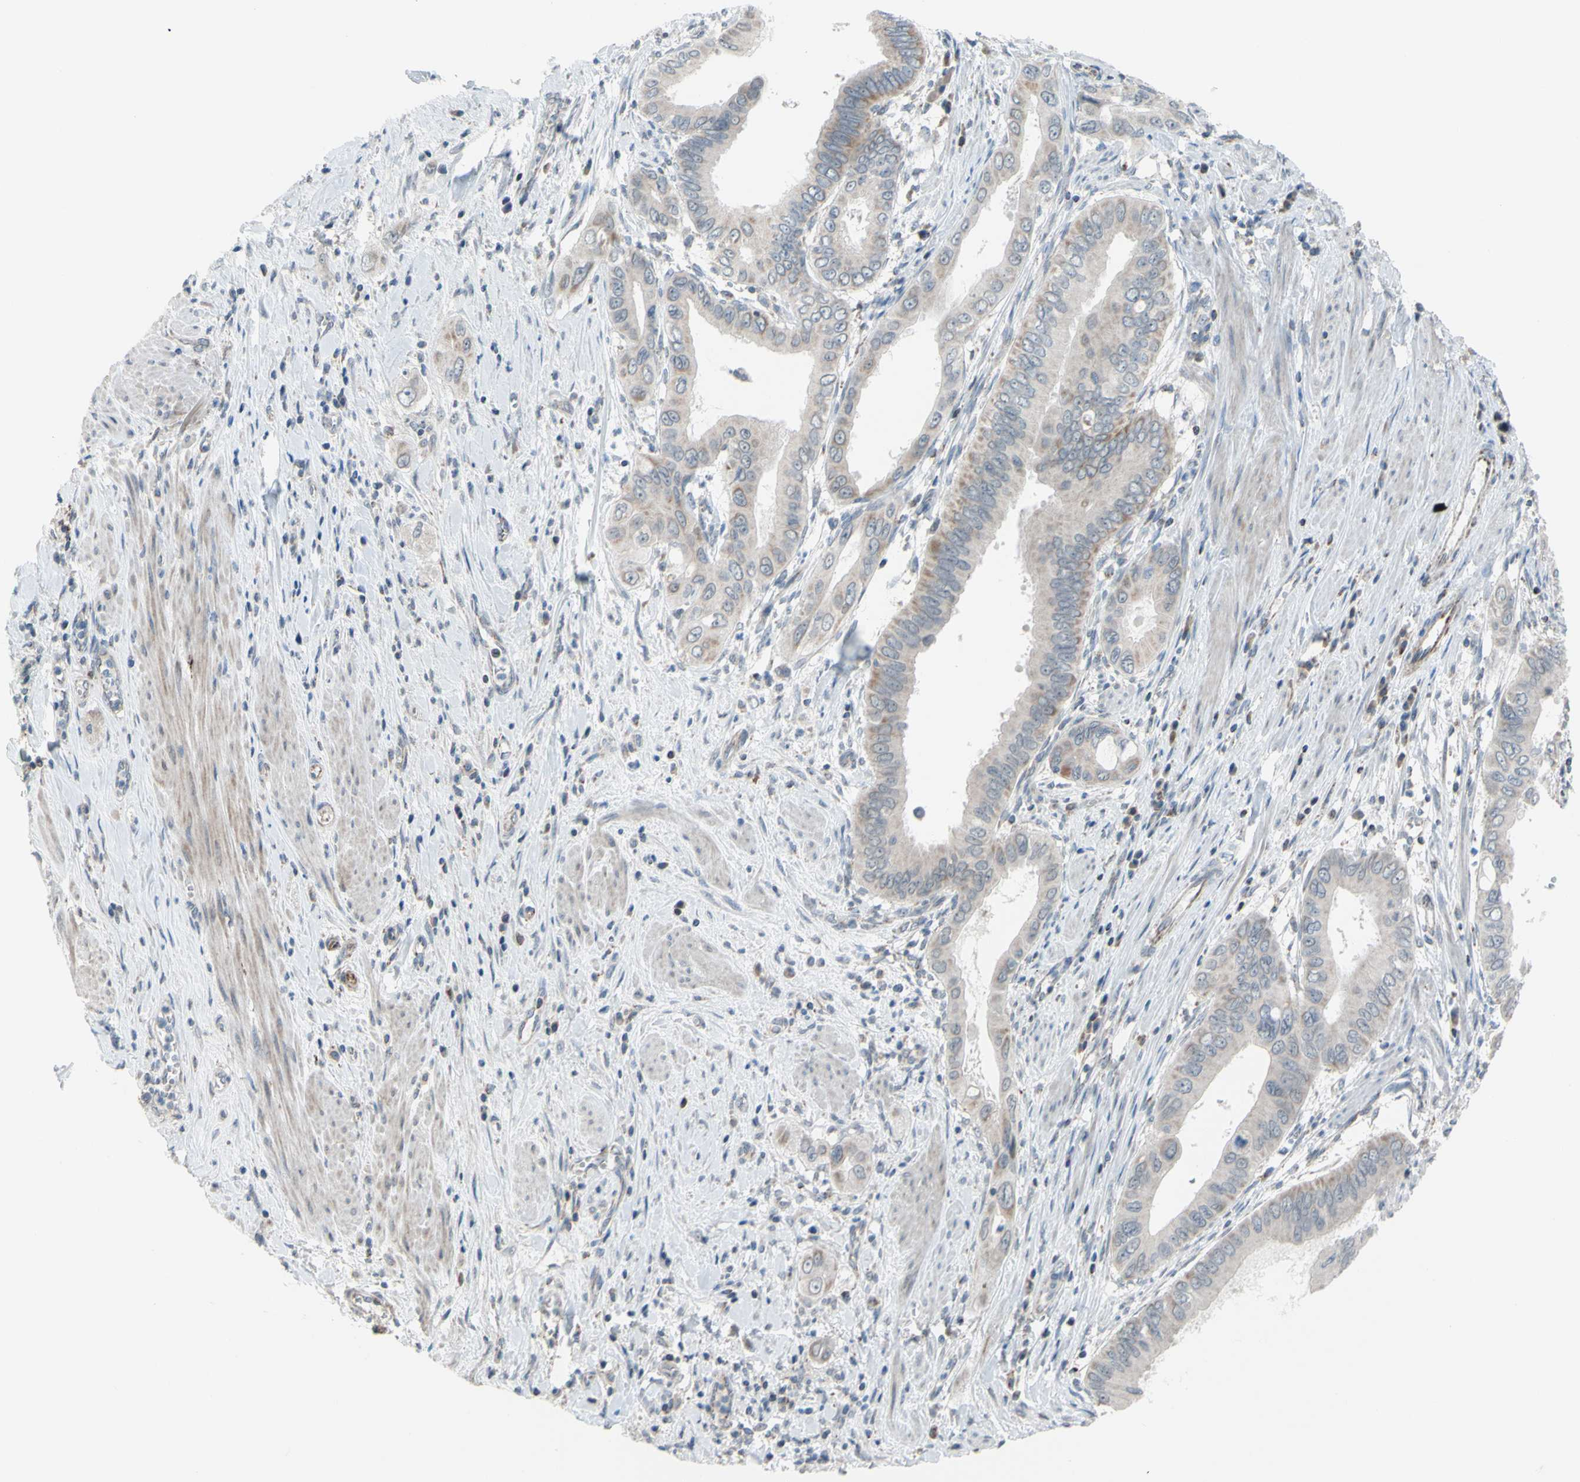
{"staining": {"intensity": "weak", "quantity": "25%-75%", "location": "cytoplasmic/membranous"}, "tissue": "pancreatic cancer", "cell_type": "Tumor cells", "image_type": "cancer", "snomed": [{"axis": "morphology", "description": "Normal tissue, NOS"}, {"axis": "topography", "description": "Lymph node"}], "caption": "This histopathology image displays immunohistochemistry (IHC) staining of pancreatic cancer, with low weak cytoplasmic/membranous staining in approximately 25%-75% of tumor cells.", "gene": "GLT8D1", "patient": {"sex": "male", "age": 50}}